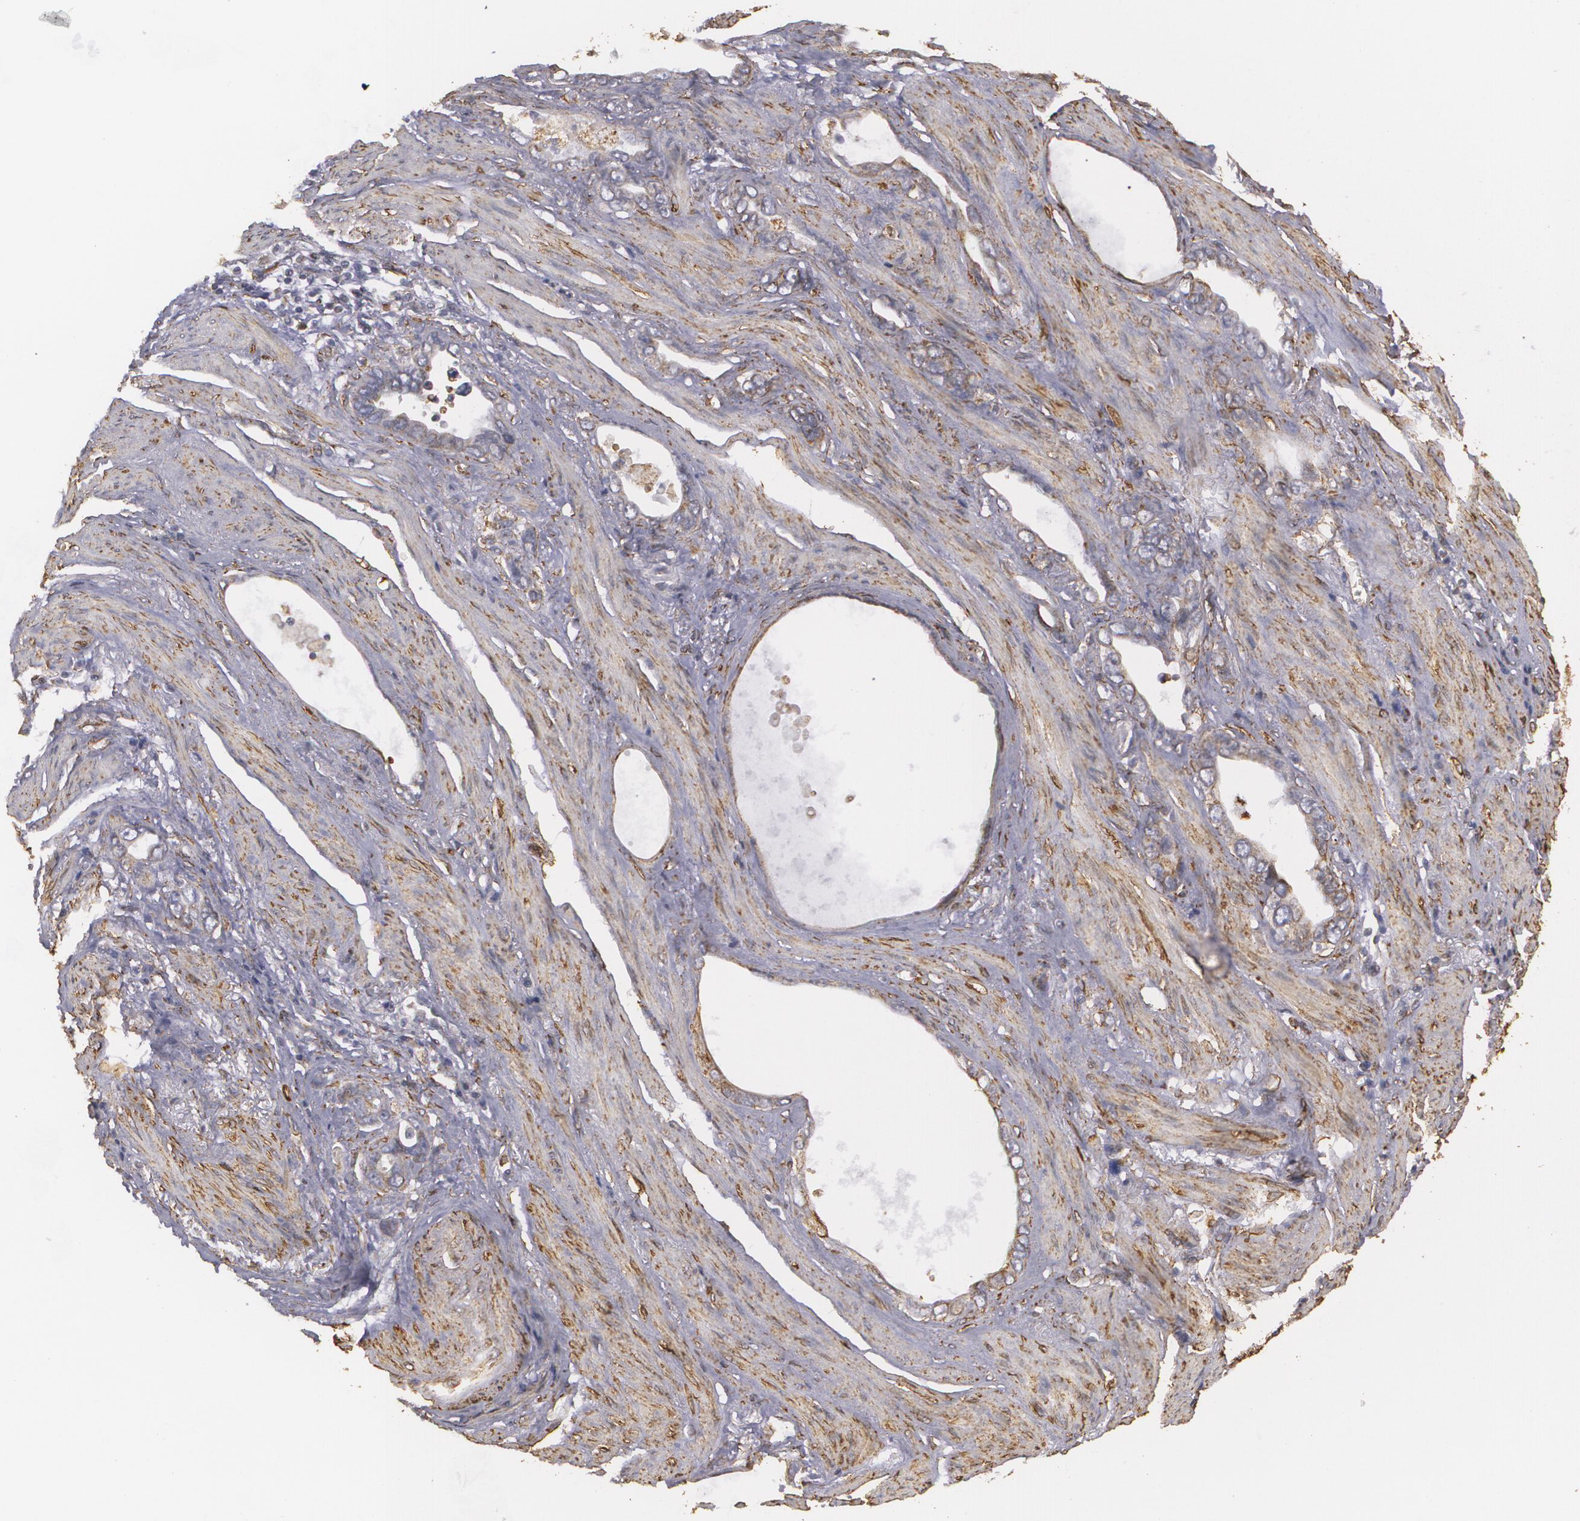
{"staining": {"intensity": "weak", "quantity": "25%-75%", "location": "cytoplasmic/membranous"}, "tissue": "stomach cancer", "cell_type": "Tumor cells", "image_type": "cancer", "snomed": [{"axis": "morphology", "description": "Adenocarcinoma, NOS"}, {"axis": "topography", "description": "Stomach"}], "caption": "Immunohistochemistry of human stomach adenocarcinoma exhibits low levels of weak cytoplasmic/membranous staining in approximately 25%-75% of tumor cells.", "gene": "CYB5R3", "patient": {"sex": "male", "age": 78}}